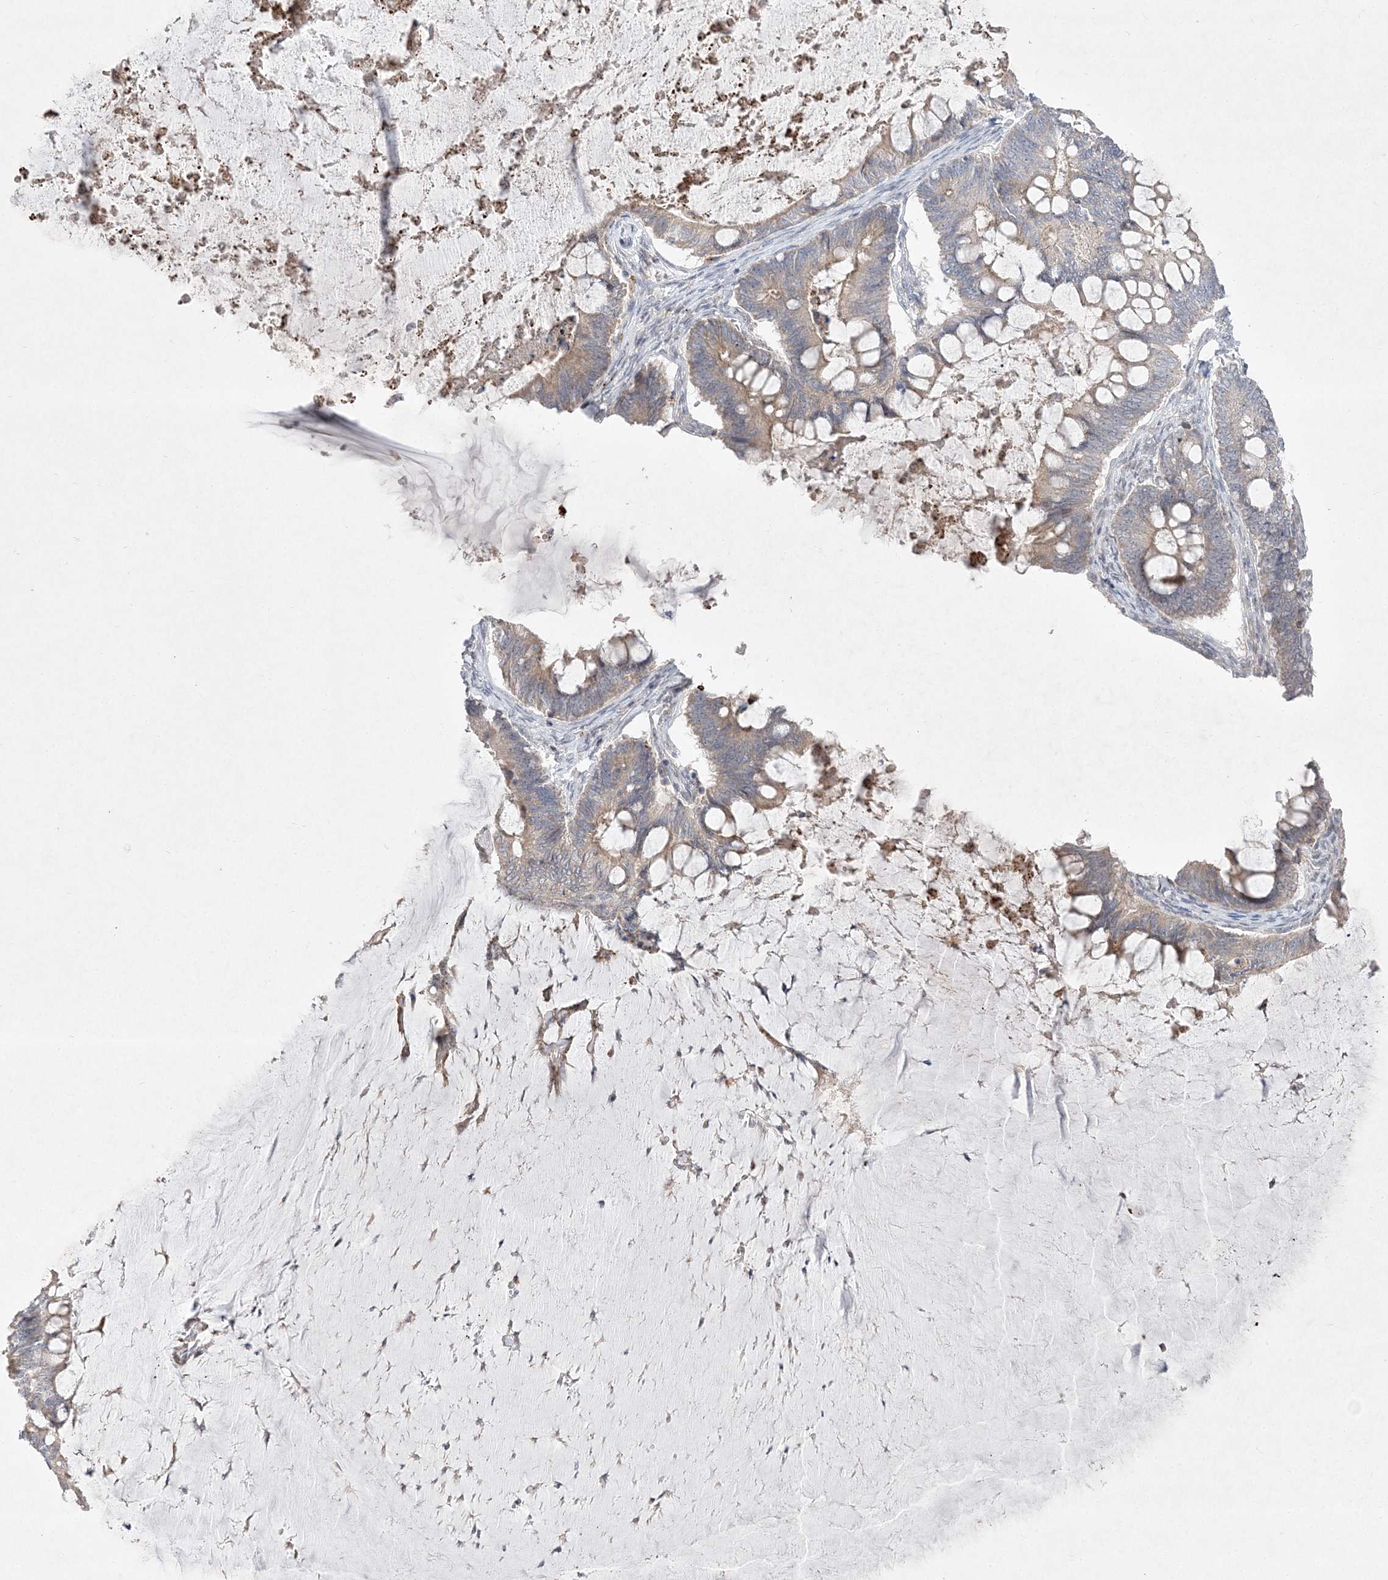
{"staining": {"intensity": "weak", "quantity": "<25%", "location": "cytoplasmic/membranous"}, "tissue": "ovarian cancer", "cell_type": "Tumor cells", "image_type": "cancer", "snomed": [{"axis": "morphology", "description": "Cystadenocarcinoma, mucinous, NOS"}, {"axis": "topography", "description": "Ovary"}], "caption": "This is an immunohistochemistry (IHC) micrograph of ovarian cancer (mucinous cystadenocarcinoma). There is no expression in tumor cells.", "gene": "CLNK", "patient": {"sex": "female", "age": 61}}